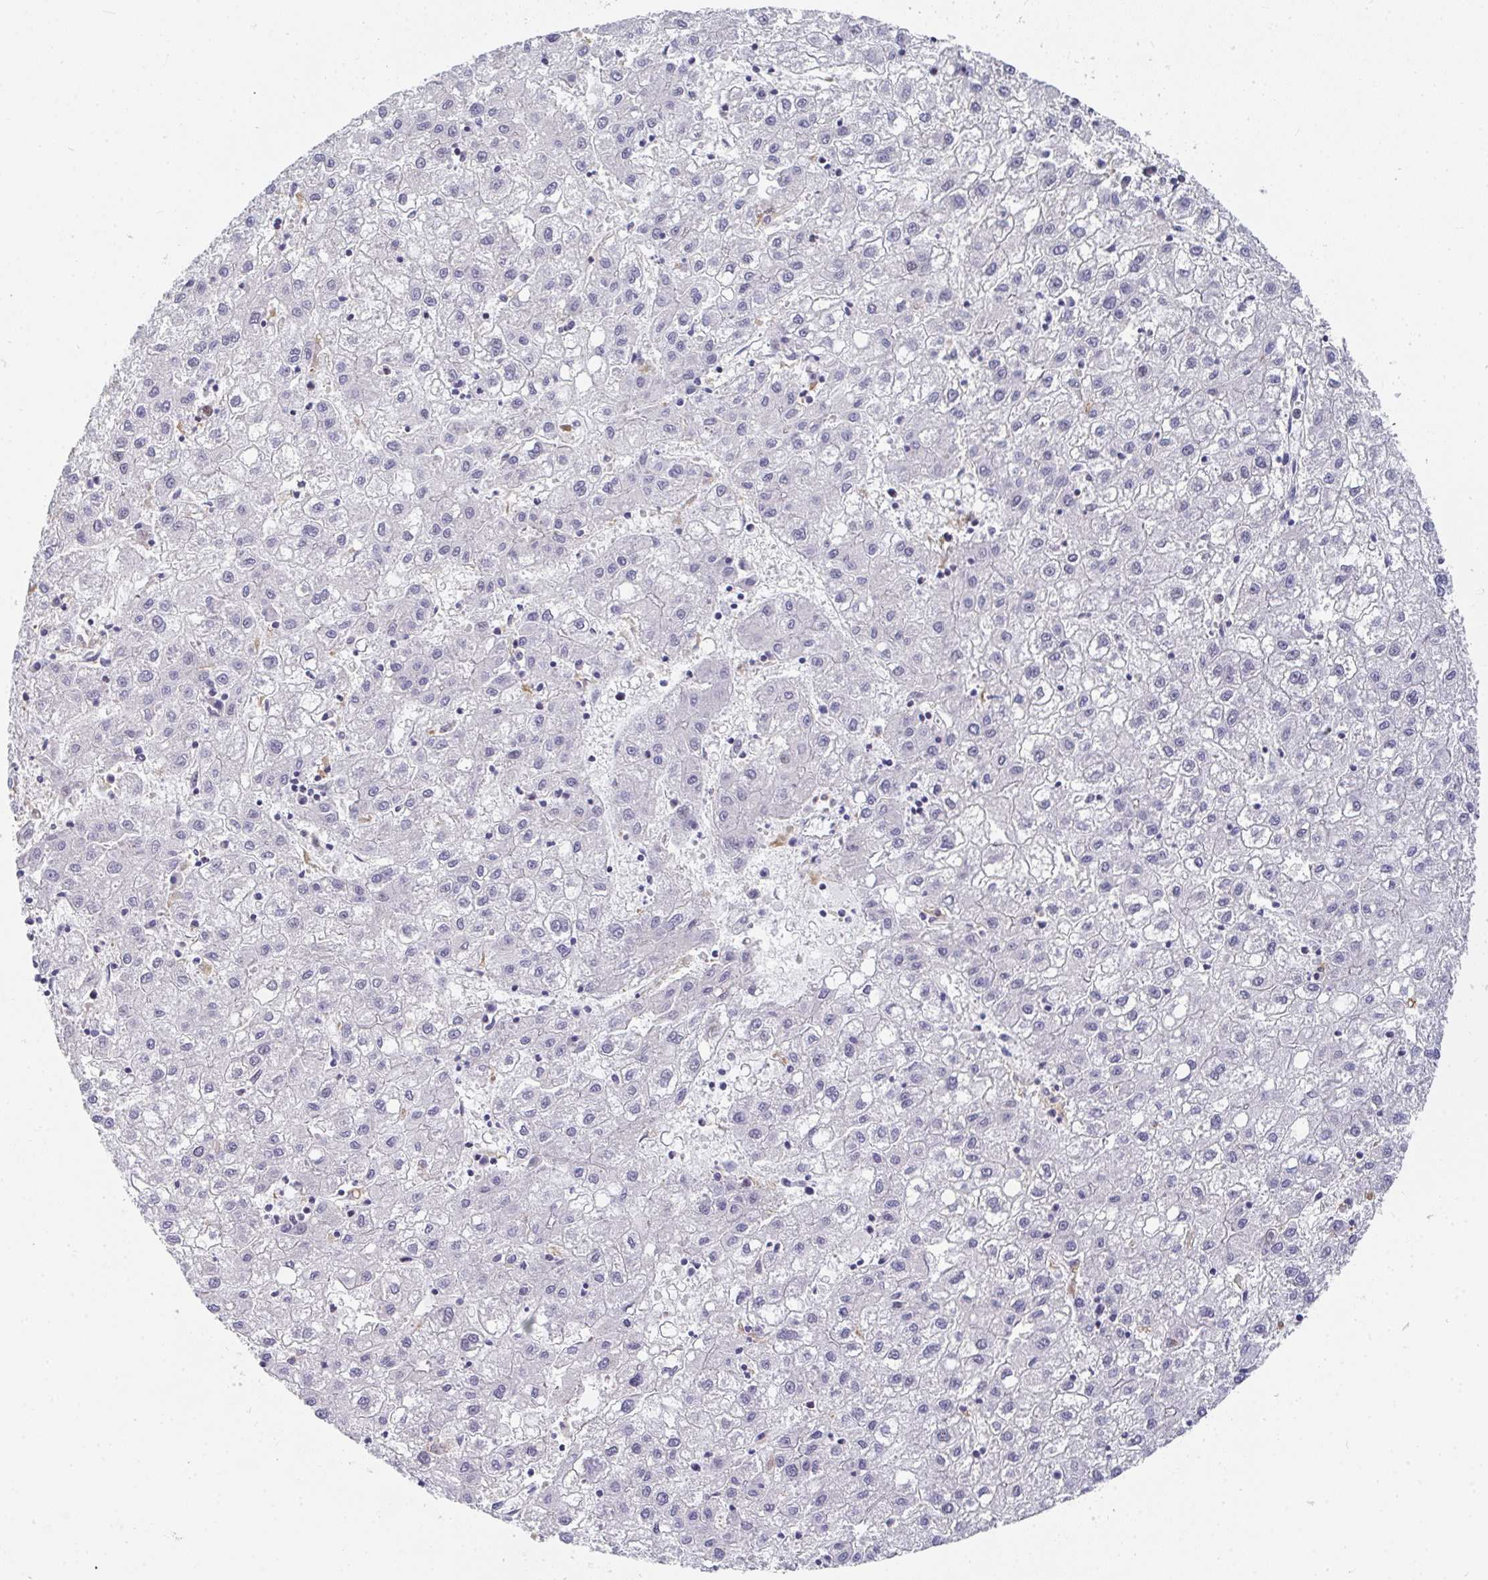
{"staining": {"intensity": "negative", "quantity": "none", "location": "none"}, "tissue": "liver cancer", "cell_type": "Tumor cells", "image_type": "cancer", "snomed": [{"axis": "morphology", "description": "Carcinoma, Hepatocellular, NOS"}, {"axis": "topography", "description": "Liver"}], "caption": "Immunohistochemical staining of human hepatocellular carcinoma (liver) reveals no significant expression in tumor cells. Brightfield microscopy of IHC stained with DAB (3,3'-diaminobenzidine) (brown) and hematoxylin (blue), captured at high magnification.", "gene": "ZIC3", "patient": {"sex": "male", "age": 72}}